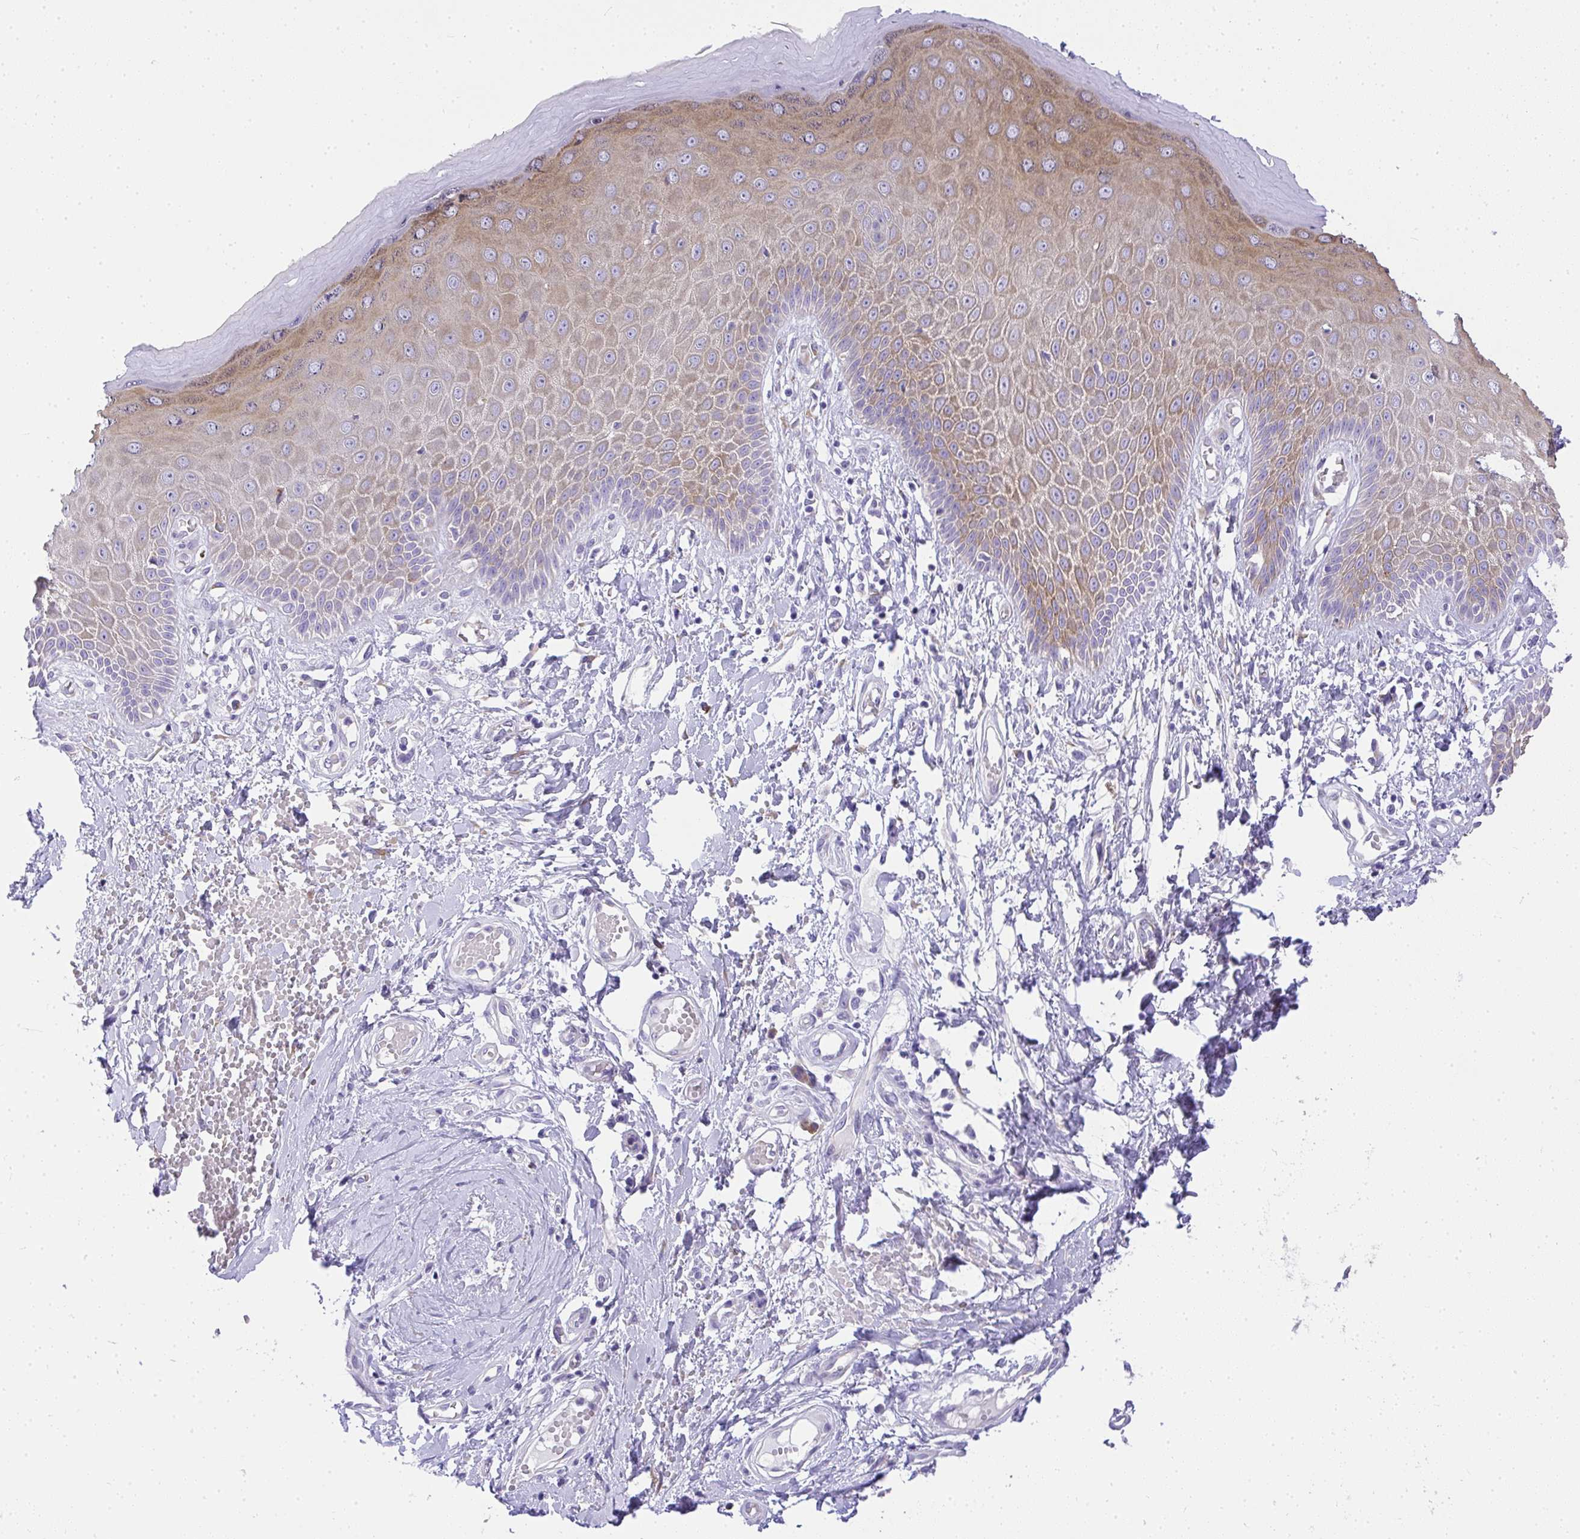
{"staining": {"intensity": "moderate", "quantity": ">75%", "location": "cytoplasmic/membranous"}, "tissue": "skin", "cell_type": "Epidermal cells", "image_type": "normal", "snomed": [{"axis": "morphology", "description": "Normal tissue, NOS"}, {"axis": "topography", "description": "Anal"}, {"axis": "topography", "description": "Peripheral nerve tissue"}], "caption": "Skin stained with DAB immunohistochemistry (IHC) exhibits medium levels of moderate cytoplasmic/membranous staining in about >75% of epidermal cells. The staining is performed using DAB (3,3'-diaminobenzidine) brown chromogen to label protein expression. The nuclei are counter-stained blue using hematoxylin.", "gene": "ADRA2C", "patient": {"sex": "male", "age": 78}}